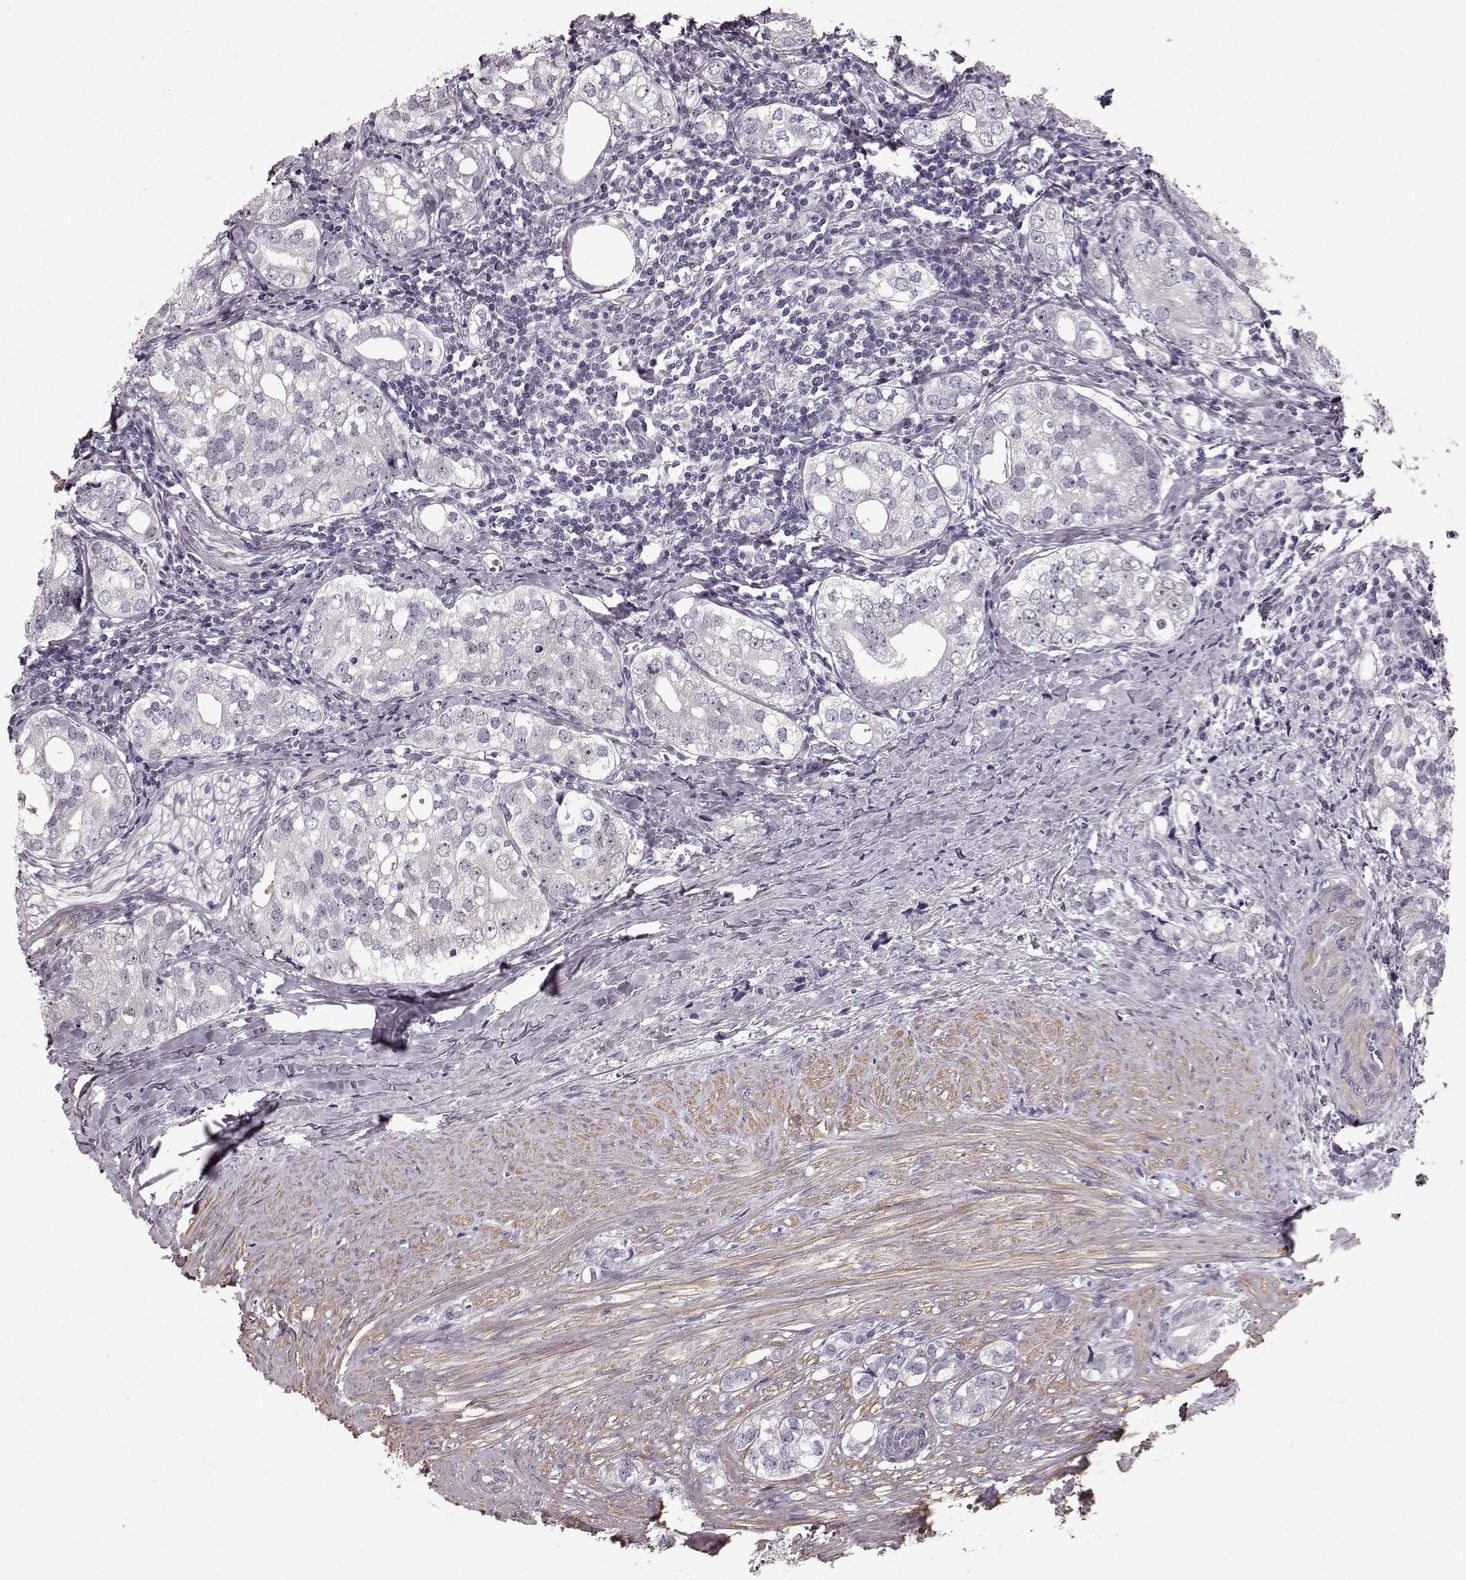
{"staining": {"intensity": "negative", "quantity": "none", "location": "none"}, "tissue": "prostate cancer", "cell_type": "Tumor cells", "image_type": "cancer", "snomed": [{"axis": "morphology", "description": "Adenocarcinoma, NOS"}, {"axis": "topography", "description": "Prostate and seminal vesicle, NOS"}], "caption": "Micrograph shows no protein positivity in tumor cells of adenocarcinoma (prostate) tissue. Brightfield microscopy of IHC stained with DAB (3,3'-diaminobenzidine) (brown) and hematoxylin (blue), captured at high magnification.", "gene": "SLCO3A1", "patient": {"sex": "male", "age": 63}}